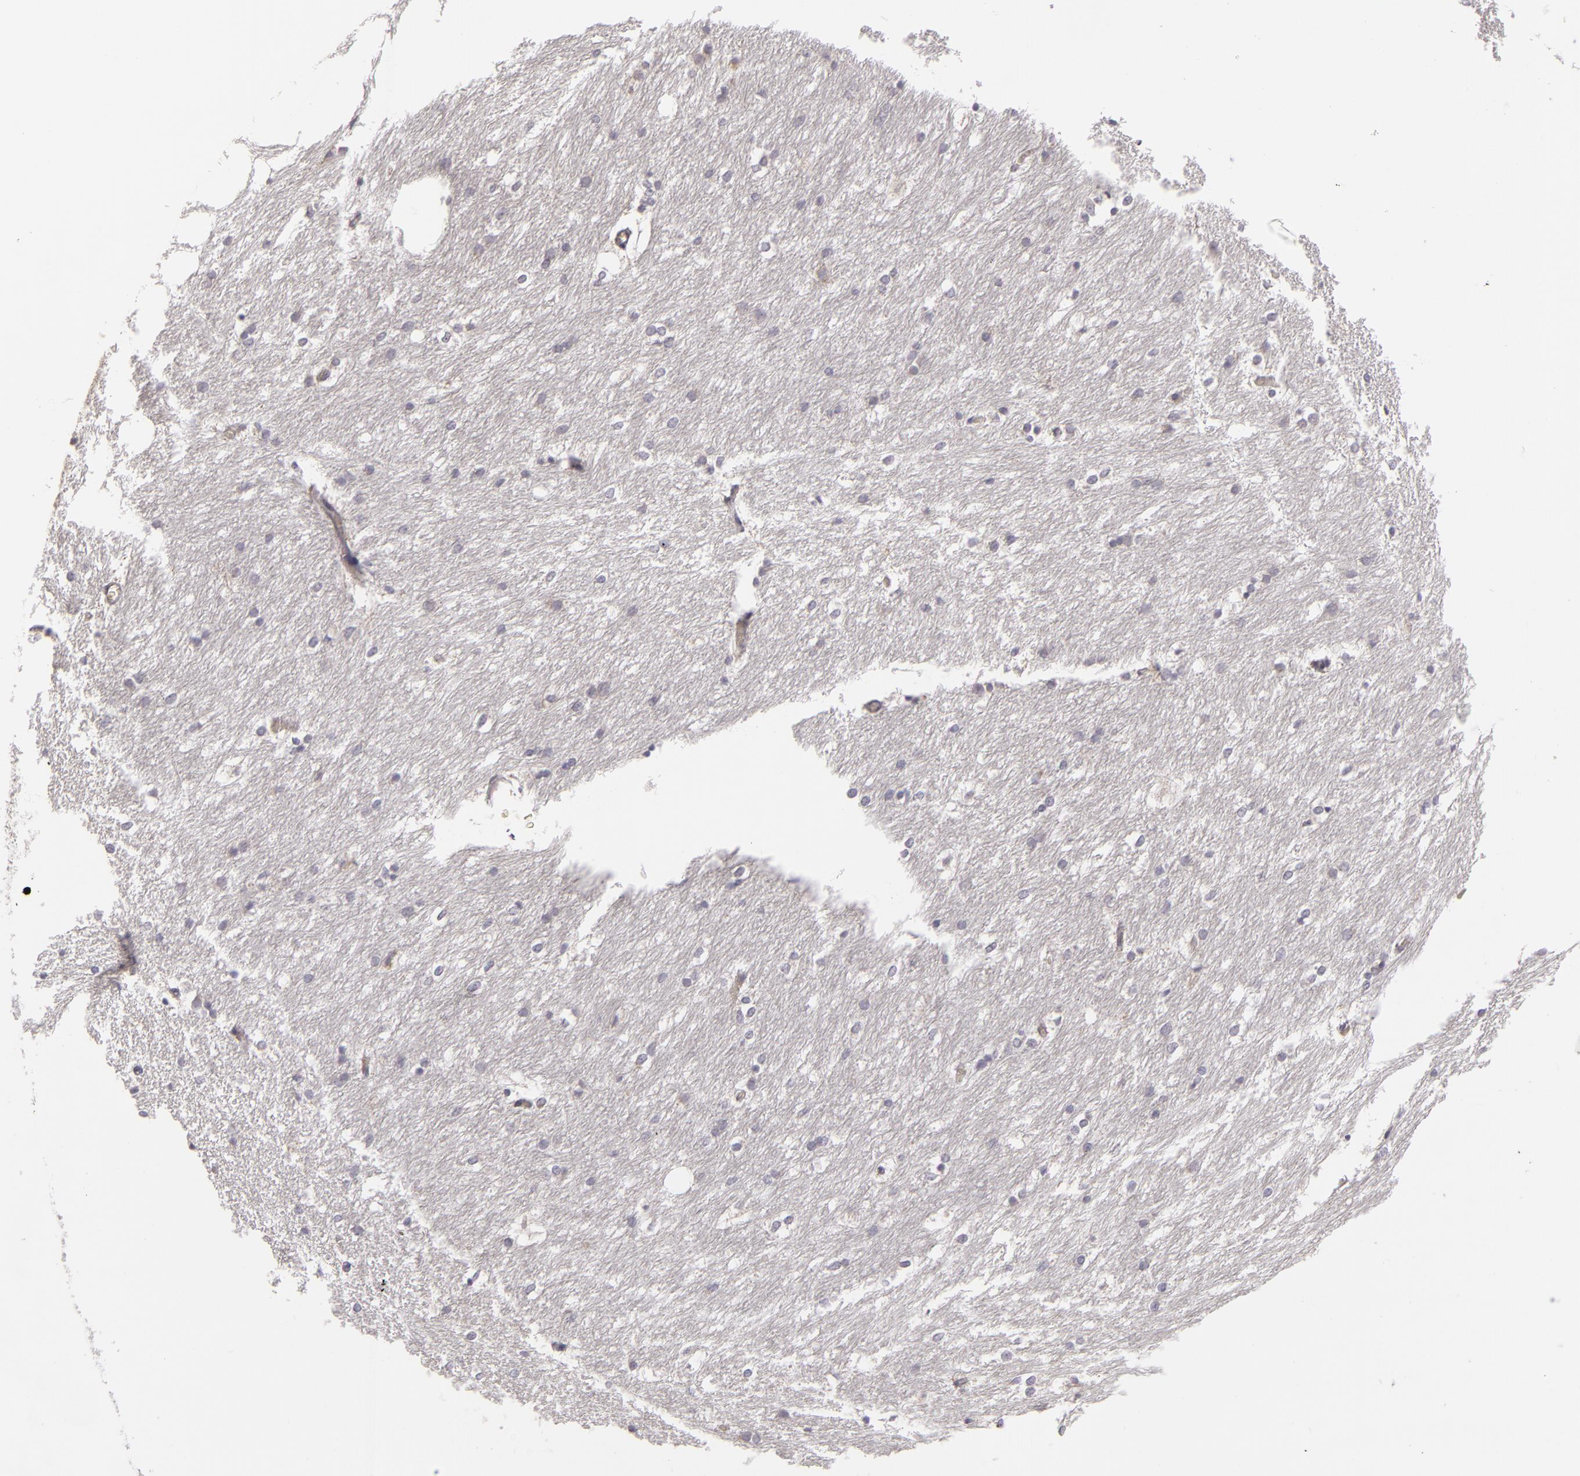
{"staining": {"intensity": "negative", "quantity": "none", "location": "none"}, "tissue": "caudate", "cell_type": "Glial cells", "image_type": "normal", "snomed": [{"axis": "morphology", "description": "Normal tissue, NOS"}, {"axis": "topography", "description": "Lateral ventricle wall"}], "caption": "Micrograph shows no protein expression in glial cells of benign caudate.", "gene": "ATP2B3", "patient": {"sex": "female", "age": 19}}